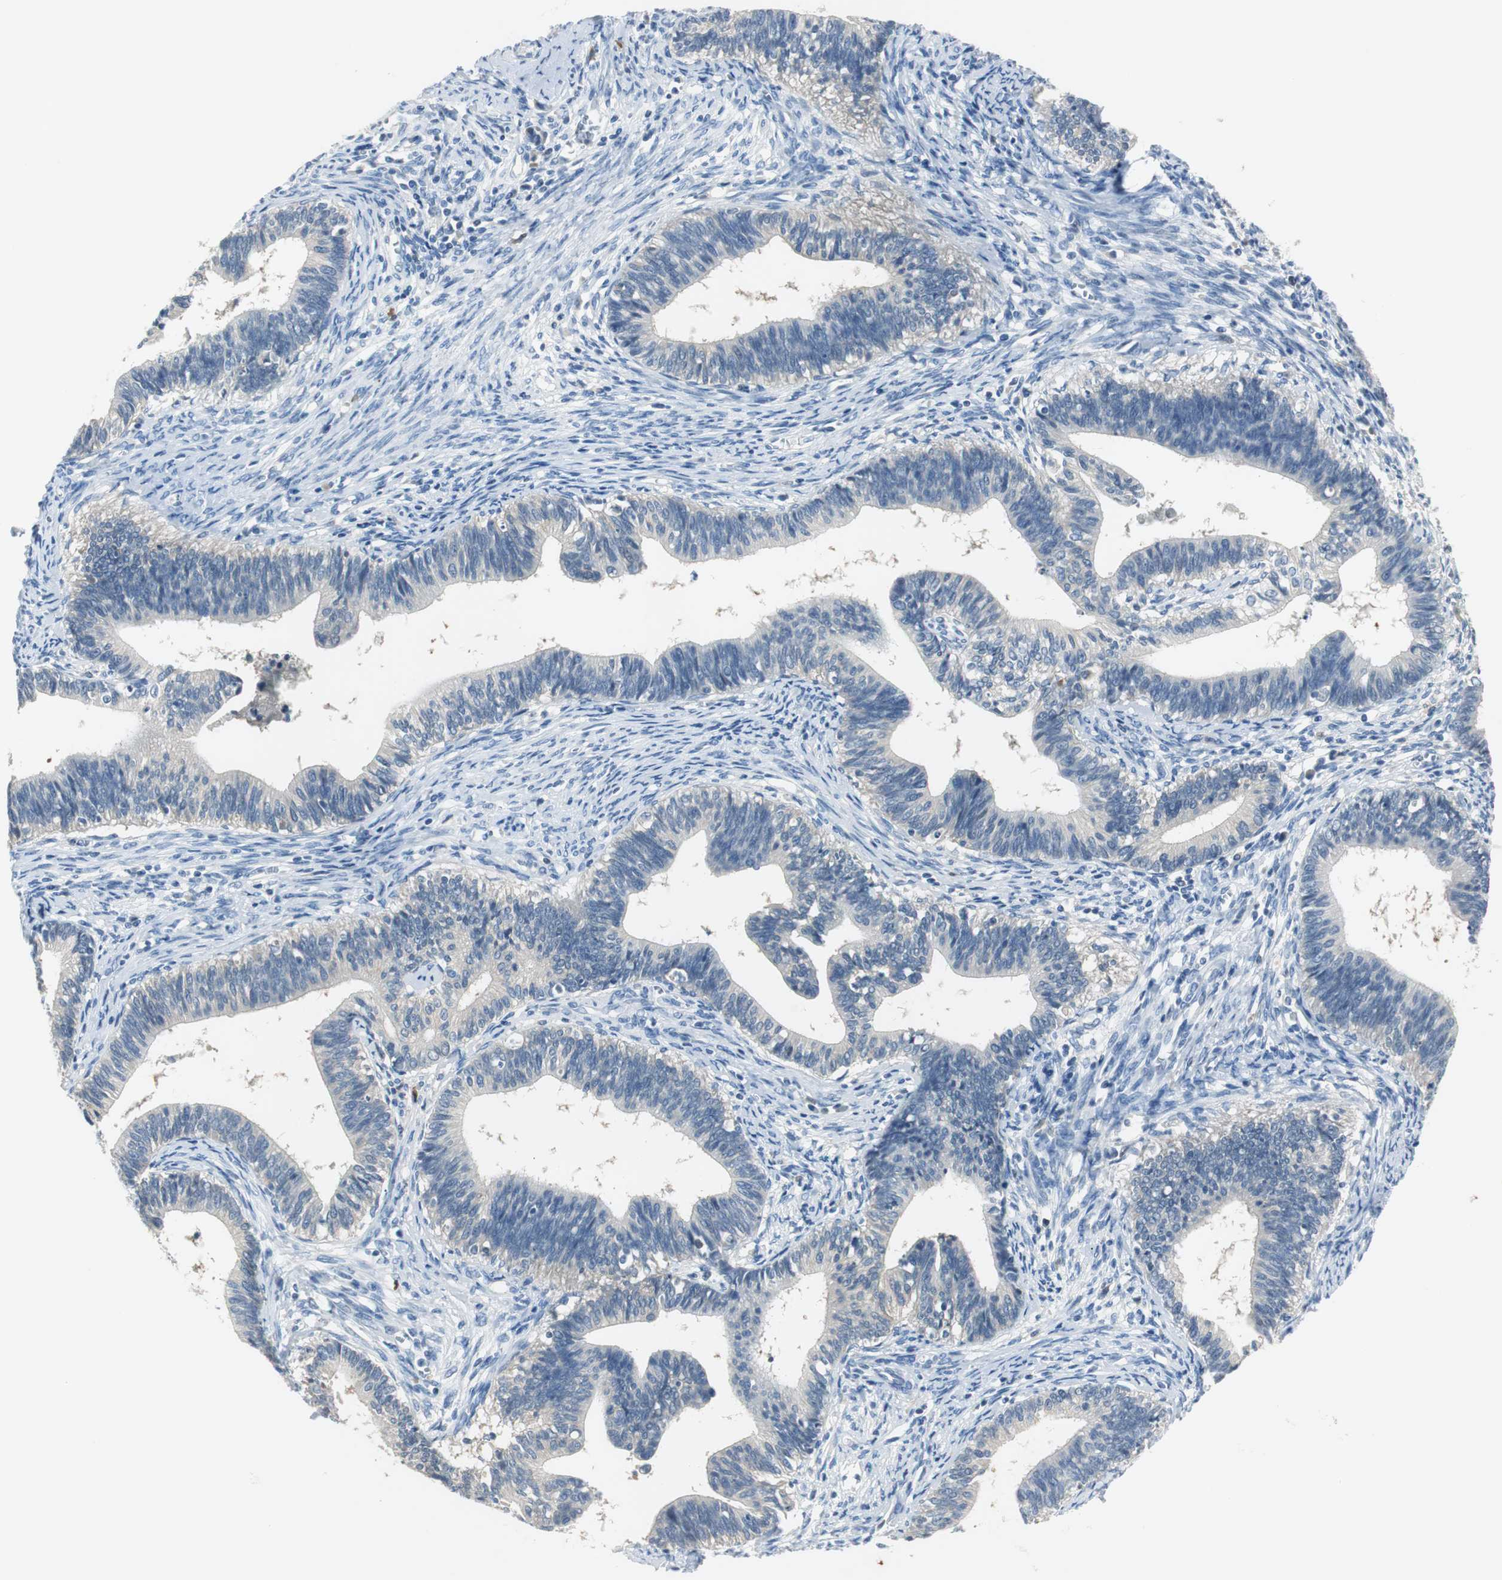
{"staining": {"intensity": "negative", "quantity": "none", "location": "none"}, "tissue": "cervical cancer", "cell_type": "Tumor cells", "image_type": "cancer", "snomed": [{"axis": "morphology", "description": "Adenocarcinoma, NOS"}, {"axis": "topography", "description": "Cervix"}], "caption": "This photomicrograph is of adenocarcinoma (cervical) stained with immunohistochemistry to label a protein in brown with the nuclei are counter-stained blue. There is no expression in tumor cells.", "gene": "FBP1", "patient": {"sex": "female", "age": 44}}